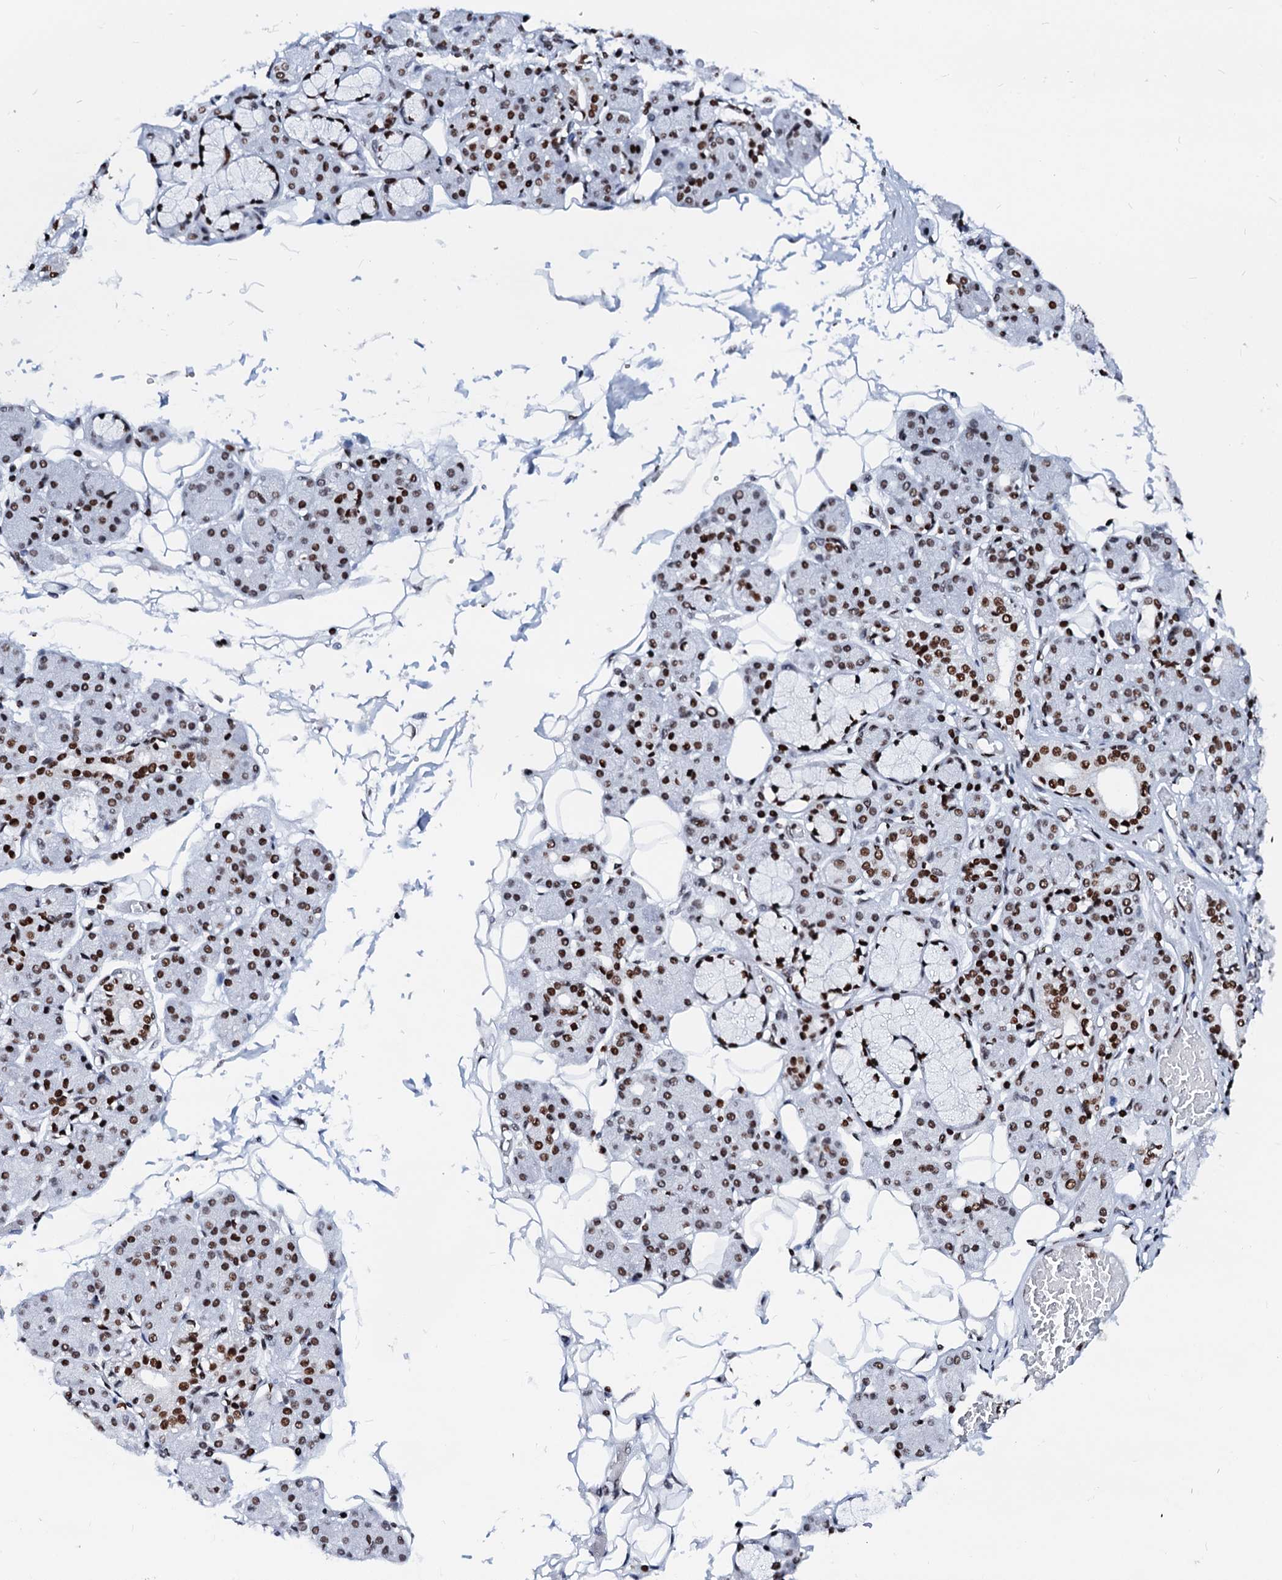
{"staining": {"intensity": "moderate", "quantity": ">75%", "location": "nuclear"}, "tissue": "salivary gland", "cell_type": "Glandular cells", "image_type": "normal", "snomed": [{"axis": "morphology", "description": "Normal tissue, NOS"}, {"axis": "topography", "description": "Salivary gland"}], "caption": "A histopathology image showing moderate nuclear positivity in approximately >75% of glandular cells in normal salivary gland, as visualized by brown immunohistochemical staining.", "gene": "RALY", "patient": {"sex": "male", "age": 63}}